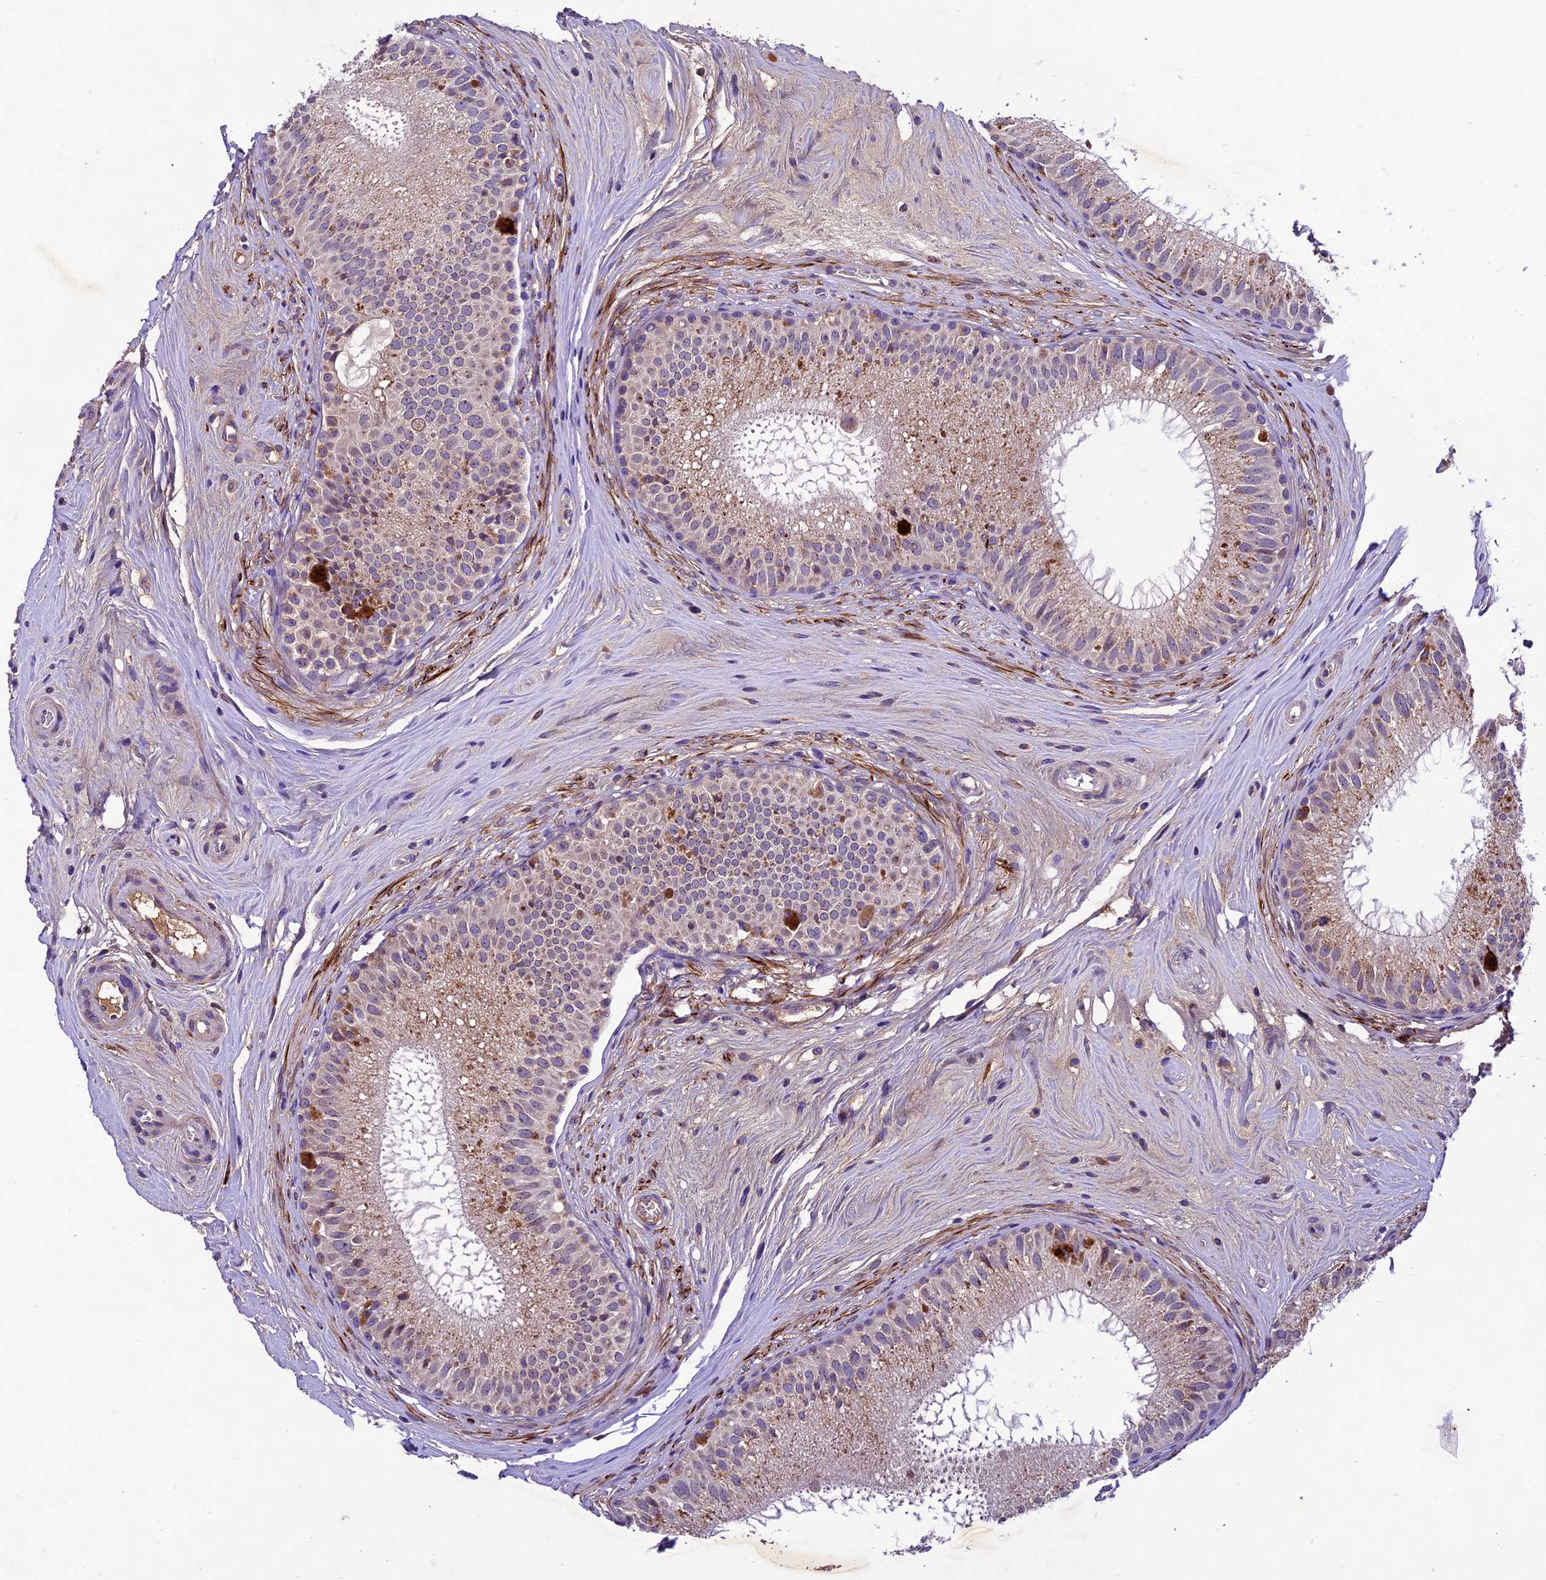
{"staining": {"intensity": "moderate", "quantity": "25%-75%", "location": "cytoplasmic/membranous"}, "tissue": "epididymis", "cell_type": "Glandular cells", "image_type": "normal", "snomed": [{"axis": "morphology", "description": "Normal tissue, NOS"}, {"axis": "topography", "description": "Epididymis"}], "caption": "Epididymis stained with a brown dye shows moderate cytoplasmic/membranous positive positivity in approximately 25%-75% of glandular cells.", "gene": "CILP2", "patient": {"sex": "male", "age": 33}}